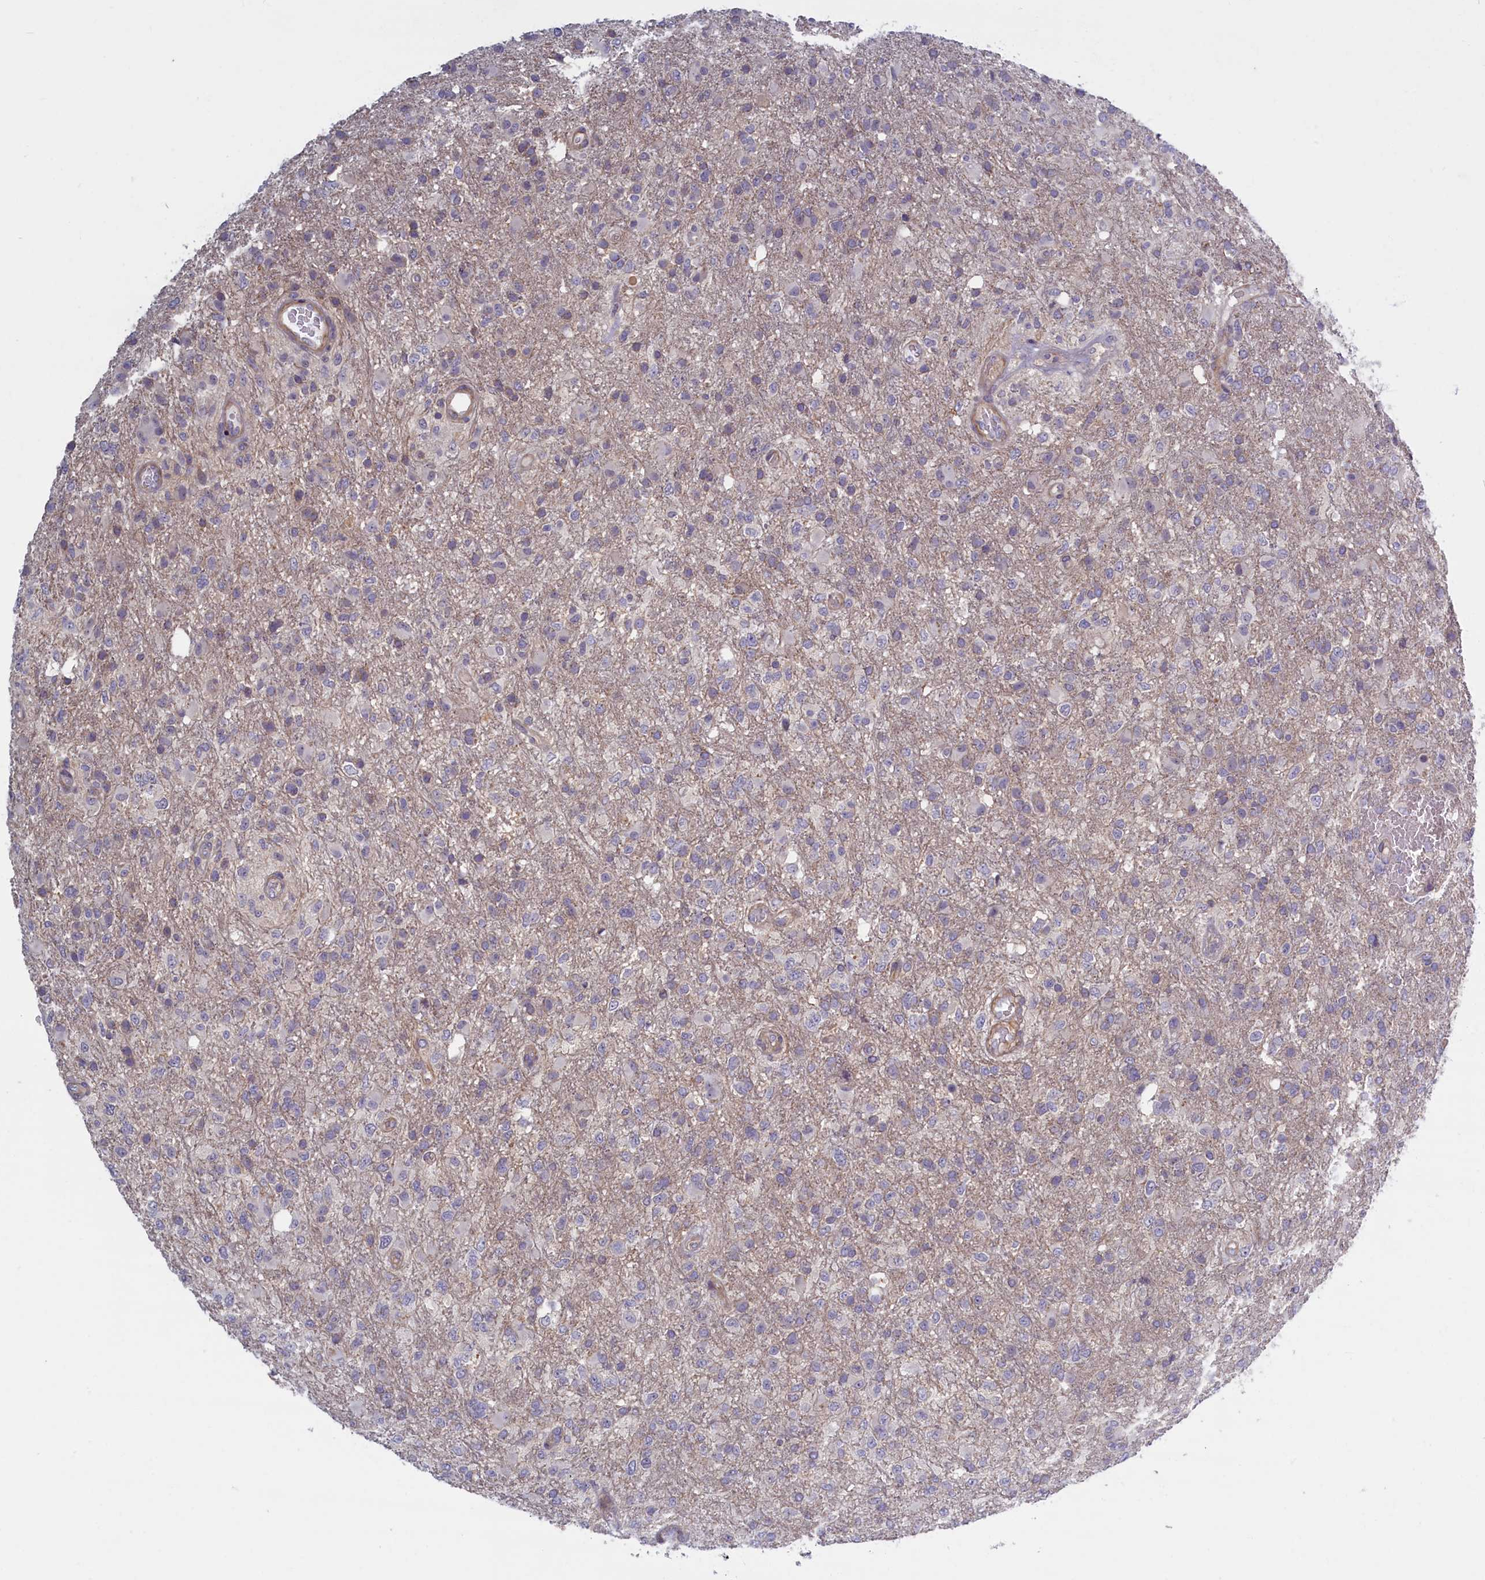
{"staining": {"intensity": "negative", "quantity": "none", "location": "none"}, "tissue": "glioma", "cell_type": "Tumor cells", "image_type": "cancer", "snomed": [{"axis": "morphology", "description": "Glioma, malignant, High grade"}, {"axis": "topography", "description": "Brain"}], "caption": "The photomicrograph demonstrates no significant staining in tumor cells of glioma. The staining is performed using DAB brown chromogen with nuclei counter-stained in using hematoxylin.", "gene": "TRPM4", "patient": {"sex": "female", "age": 74}}